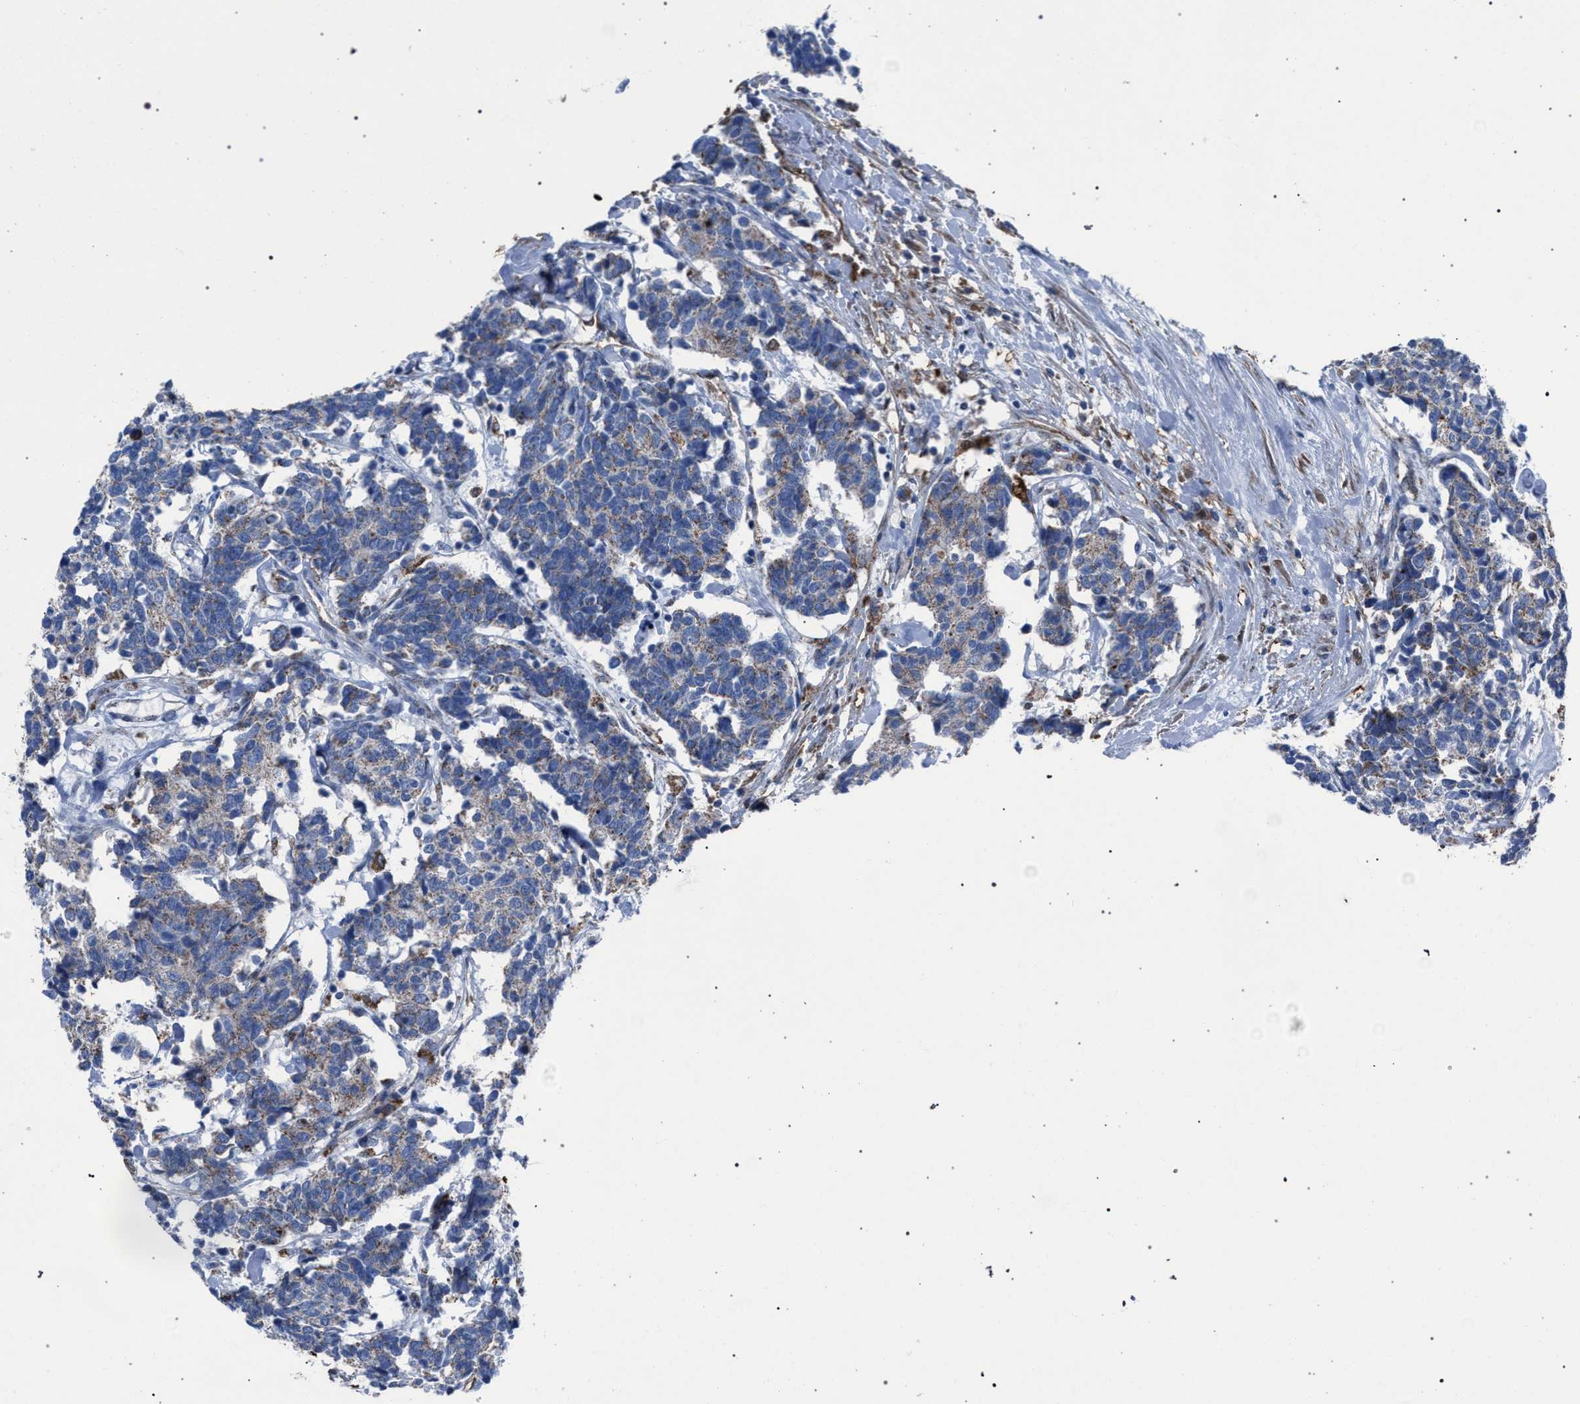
{"staining": {"intensity": "weak", "quantity": "25%-75%", "location": "cytoplasmic/membranous"}, "tissue": "carcinoid", "cell_type": "Tumor cells", "image_type": "cancer", "snomed": [{"axis": "morphology", "description": "Carcinoma, NOS"}, {"axis": "morphology", "description": "Carcinoid, malignant, NOS"}, {"axis": "topography", "description": "Urinary bladder"}], "caption": "High-power microscopy captured an immunohistochemistry histopathology image of carcinoid, revealing weak cytoplasmic/membranous positivity in approximately 25%-75% of tumor cells.", "gene": "HSD17B4", "patient": {"sex": "male", "age": 57}}